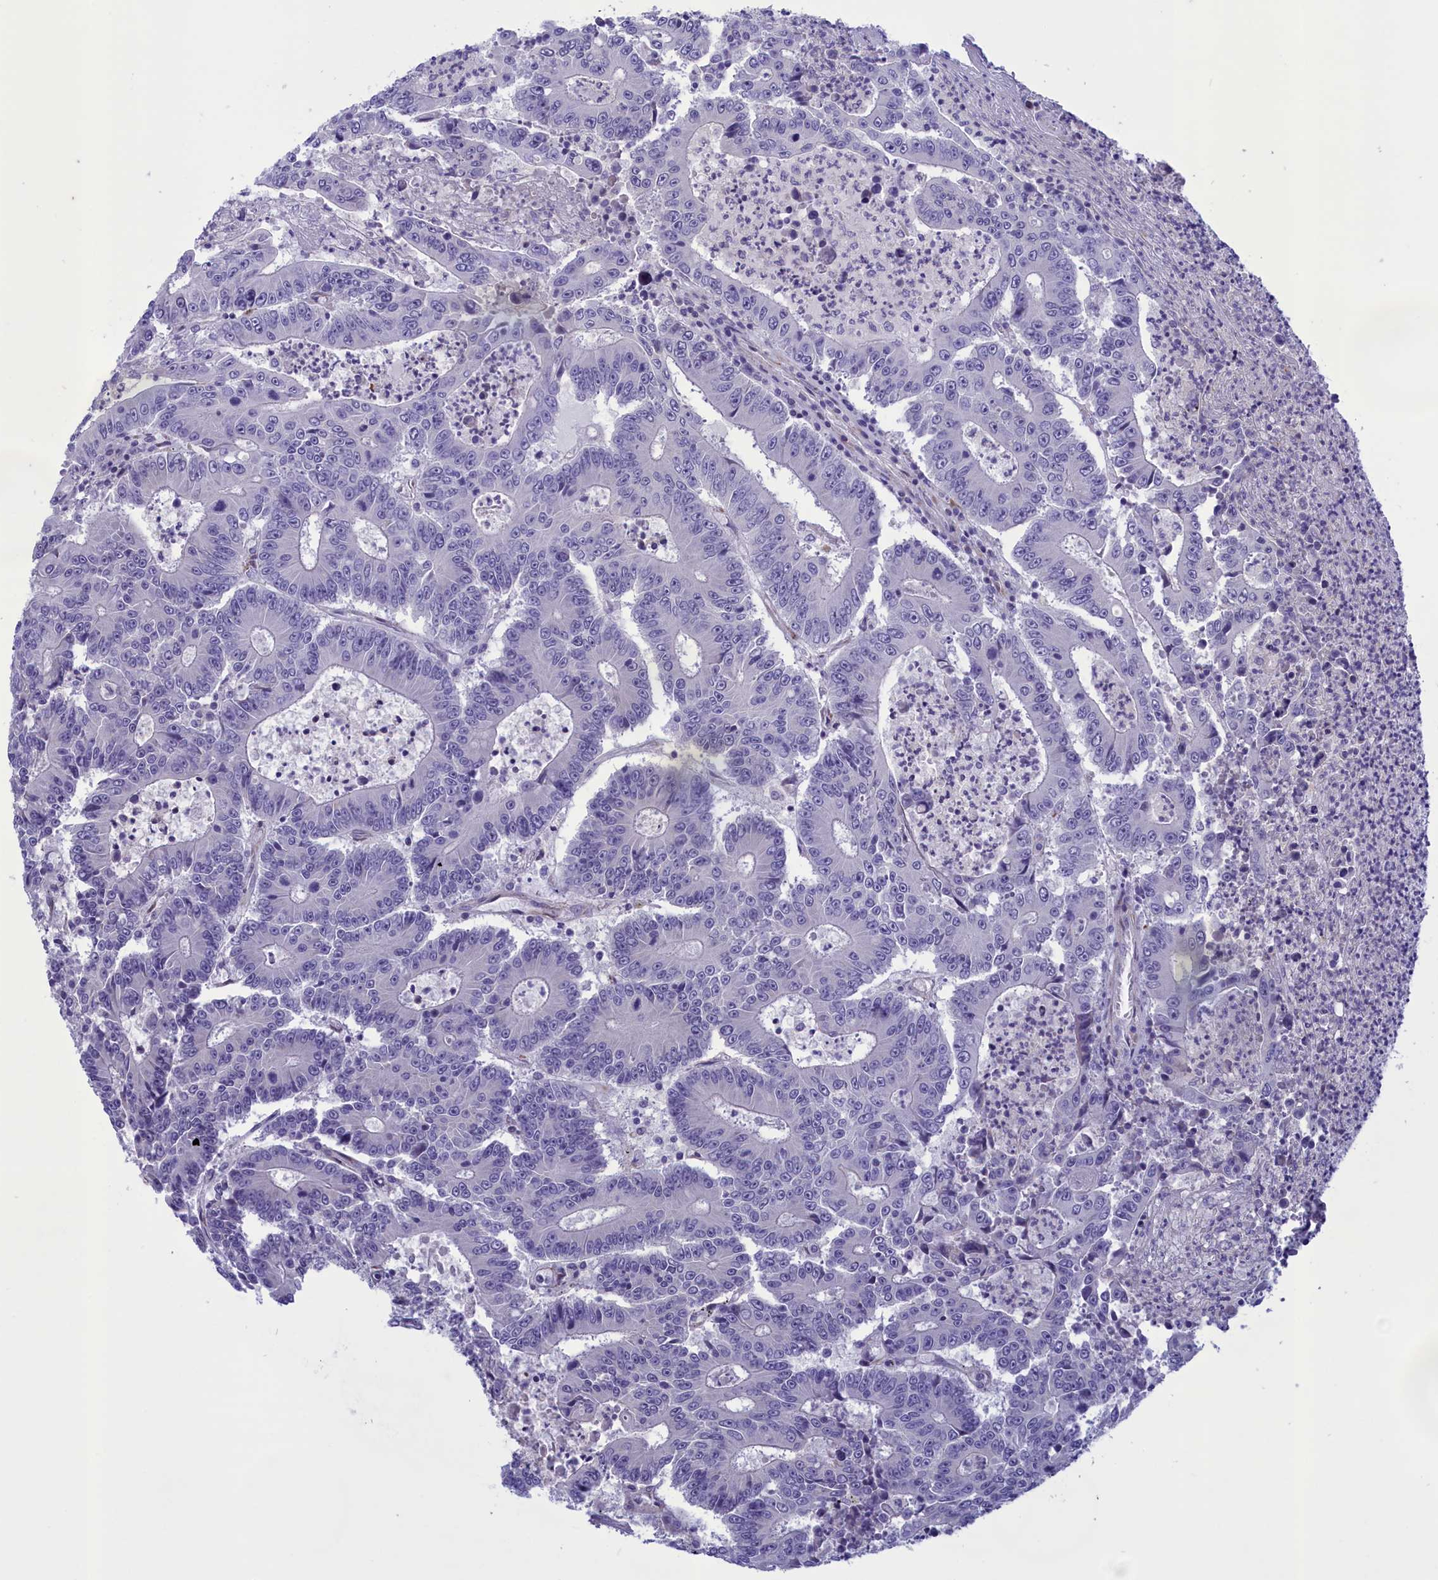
{"staining": {"intensity": "negative", "quantity": "none", "location": "none"}, "tissue": "colorectal cancer", "cell_type": "Tumor cells", "image_type": "cancer", "snomed": [{"axis": "morphology", "description": "Adenocarcinoma, NOS"}, {"axis": "topography", "description": "Colon"}], "caption": "Immunohistochemistry (IHC) of human adenocarcinoma (colorectal) displays no positivity in tumor cells.", "gene": "CORO2A", "patient": {"sex": "male", "age": 83}}